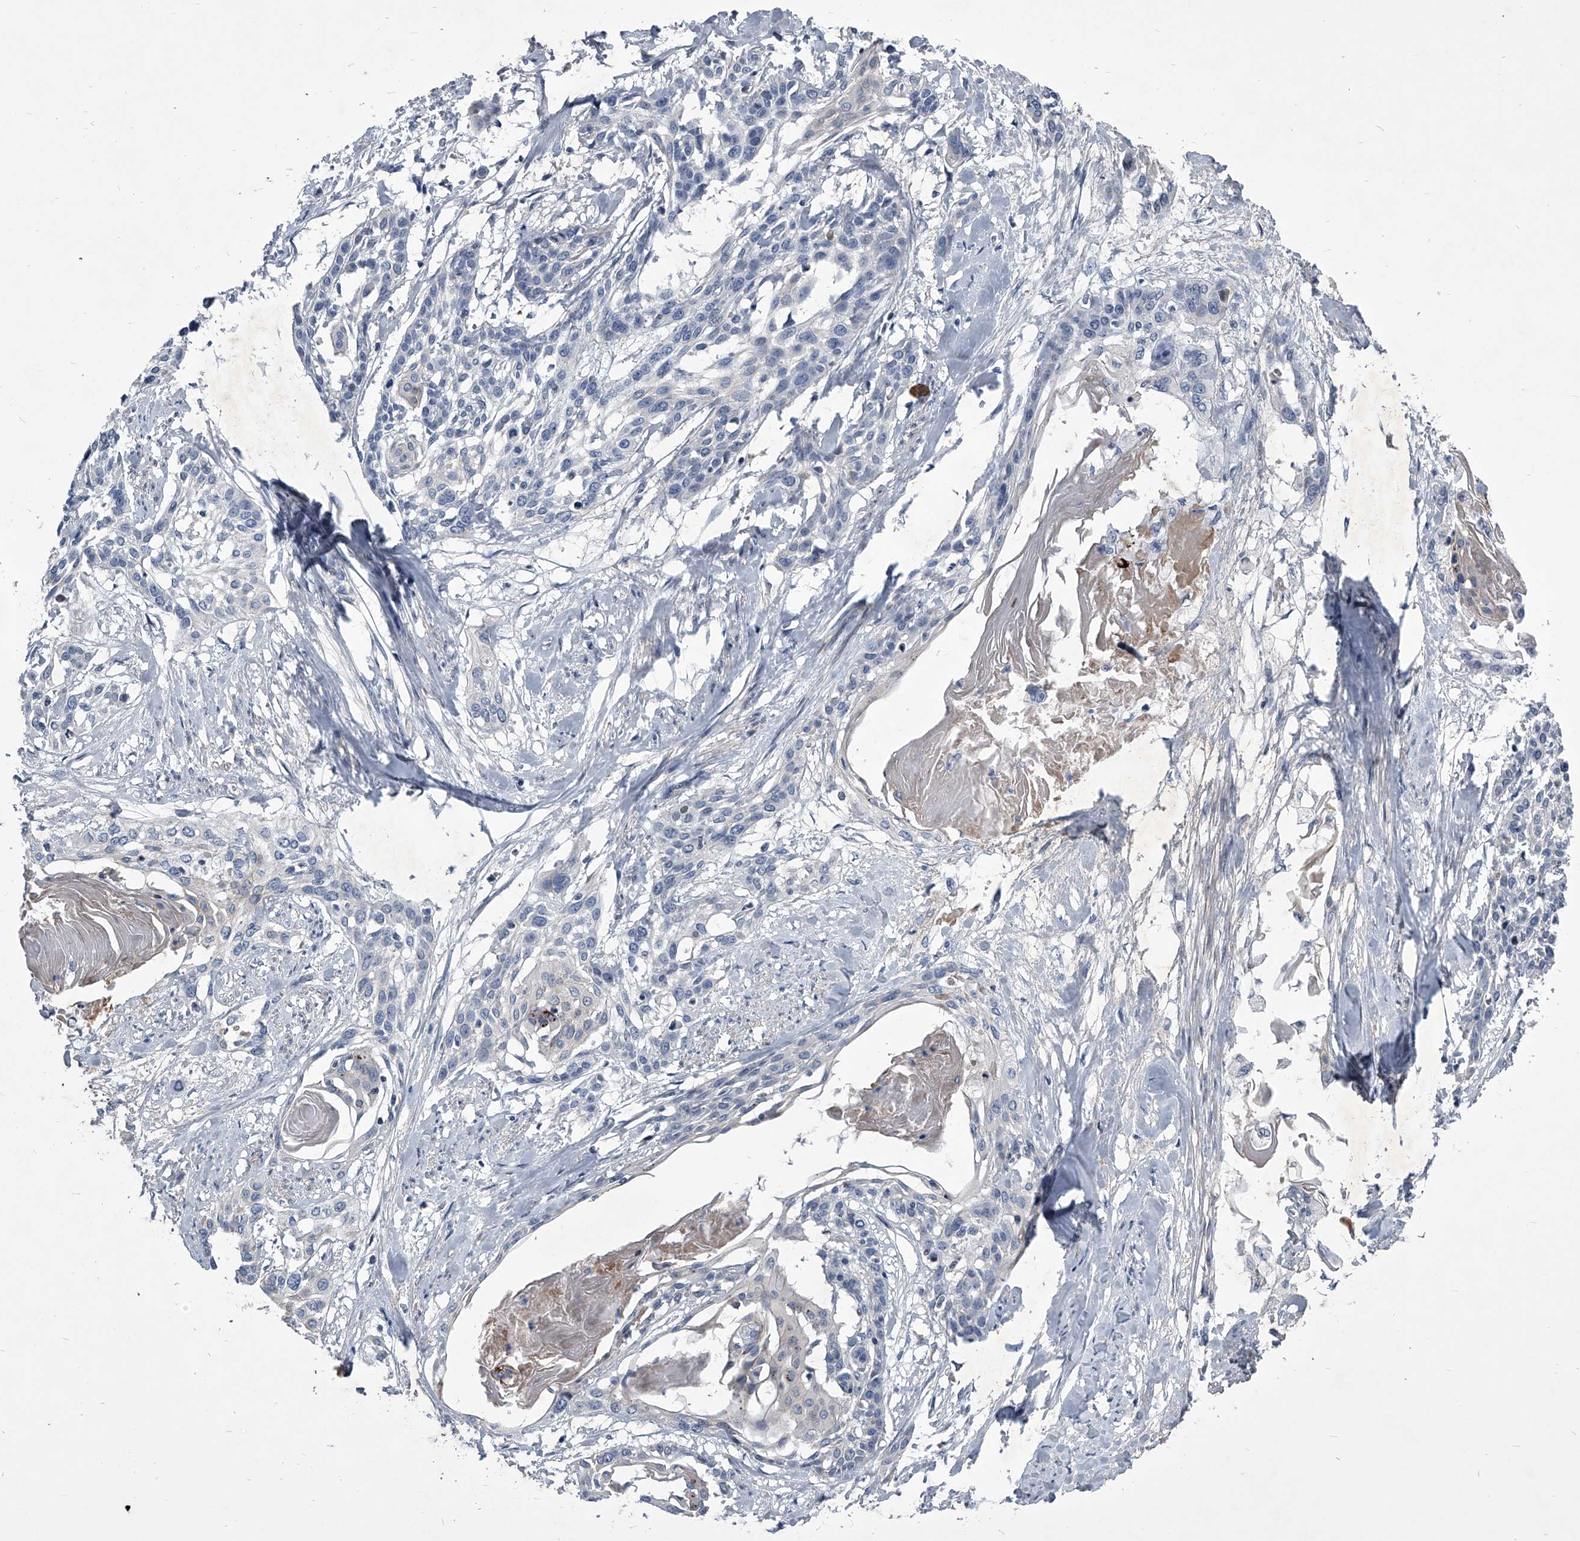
{"staining": {"intensity": "negative", "quantity": "none", "location": "none"}, "tissue": "cervical cancer", "cell_type": "Tumor cells", "image_type": "cancer", "snomed": [{"axis": "morphology", "description": "Squamous cell carcinoma, NOS"}, {"axis": "topography", "description": "Cervix"}], "caption": "Immunohistochemistry (IHC) histopathology image of neoplastic tissue: human cervical cancer stained with DAB (3,3'-diaminobenzidine) displays no significant protein staining in tumor cells. Brightfield microscopy of IHC stained with DAB (3,3'-diaminobenzidine) (brown) and hematoxylin (blue), captured at high magnification.", "gene": "ZNF76", "patient": {"sex": "female", "age": 57}}